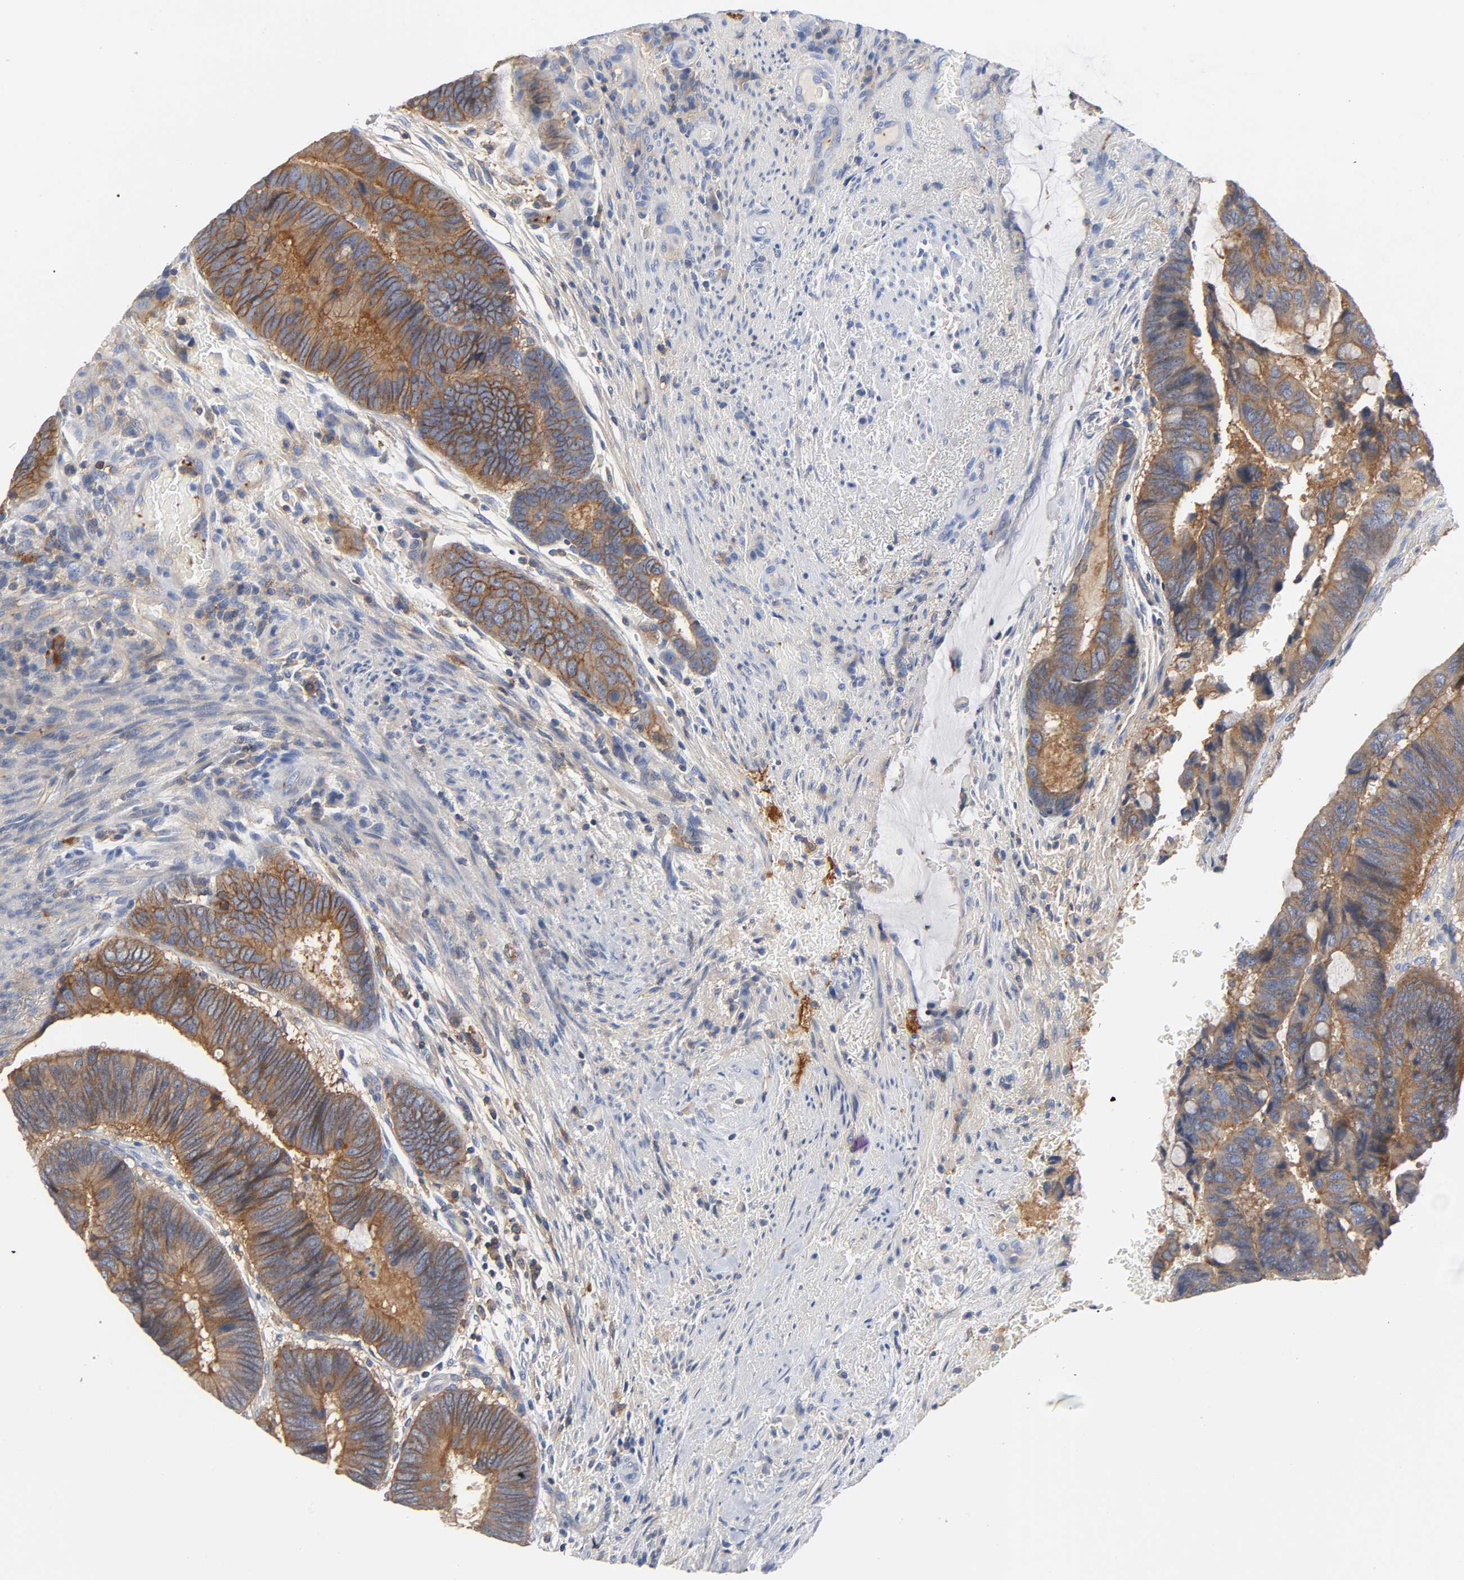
{"staining": {"intensity": "moderate", "quantity": ">75%", "location": "cytoplasmic/membranous"}, "tissue": "colorectal cancer", "cell_type": "Tumor cells", "image_type": "cancer", "snomed": [{"axis": "morphology", "description": "Normal tissue, NOS"}, {"axis": "morphology", "description": "Adenocarcinoma, NOS"}, {"axis": "topography", "description": "Rectum"}], "caption": "Approximately >75% of tumor cells in adenocarcinoma (colorectal) demonstrate moderate cytoplasmic/membranous protein staining as visualized by brown immunohistochemical staining.", "gene": "SRC", "patient": {"sex": "male", "age": 92}}